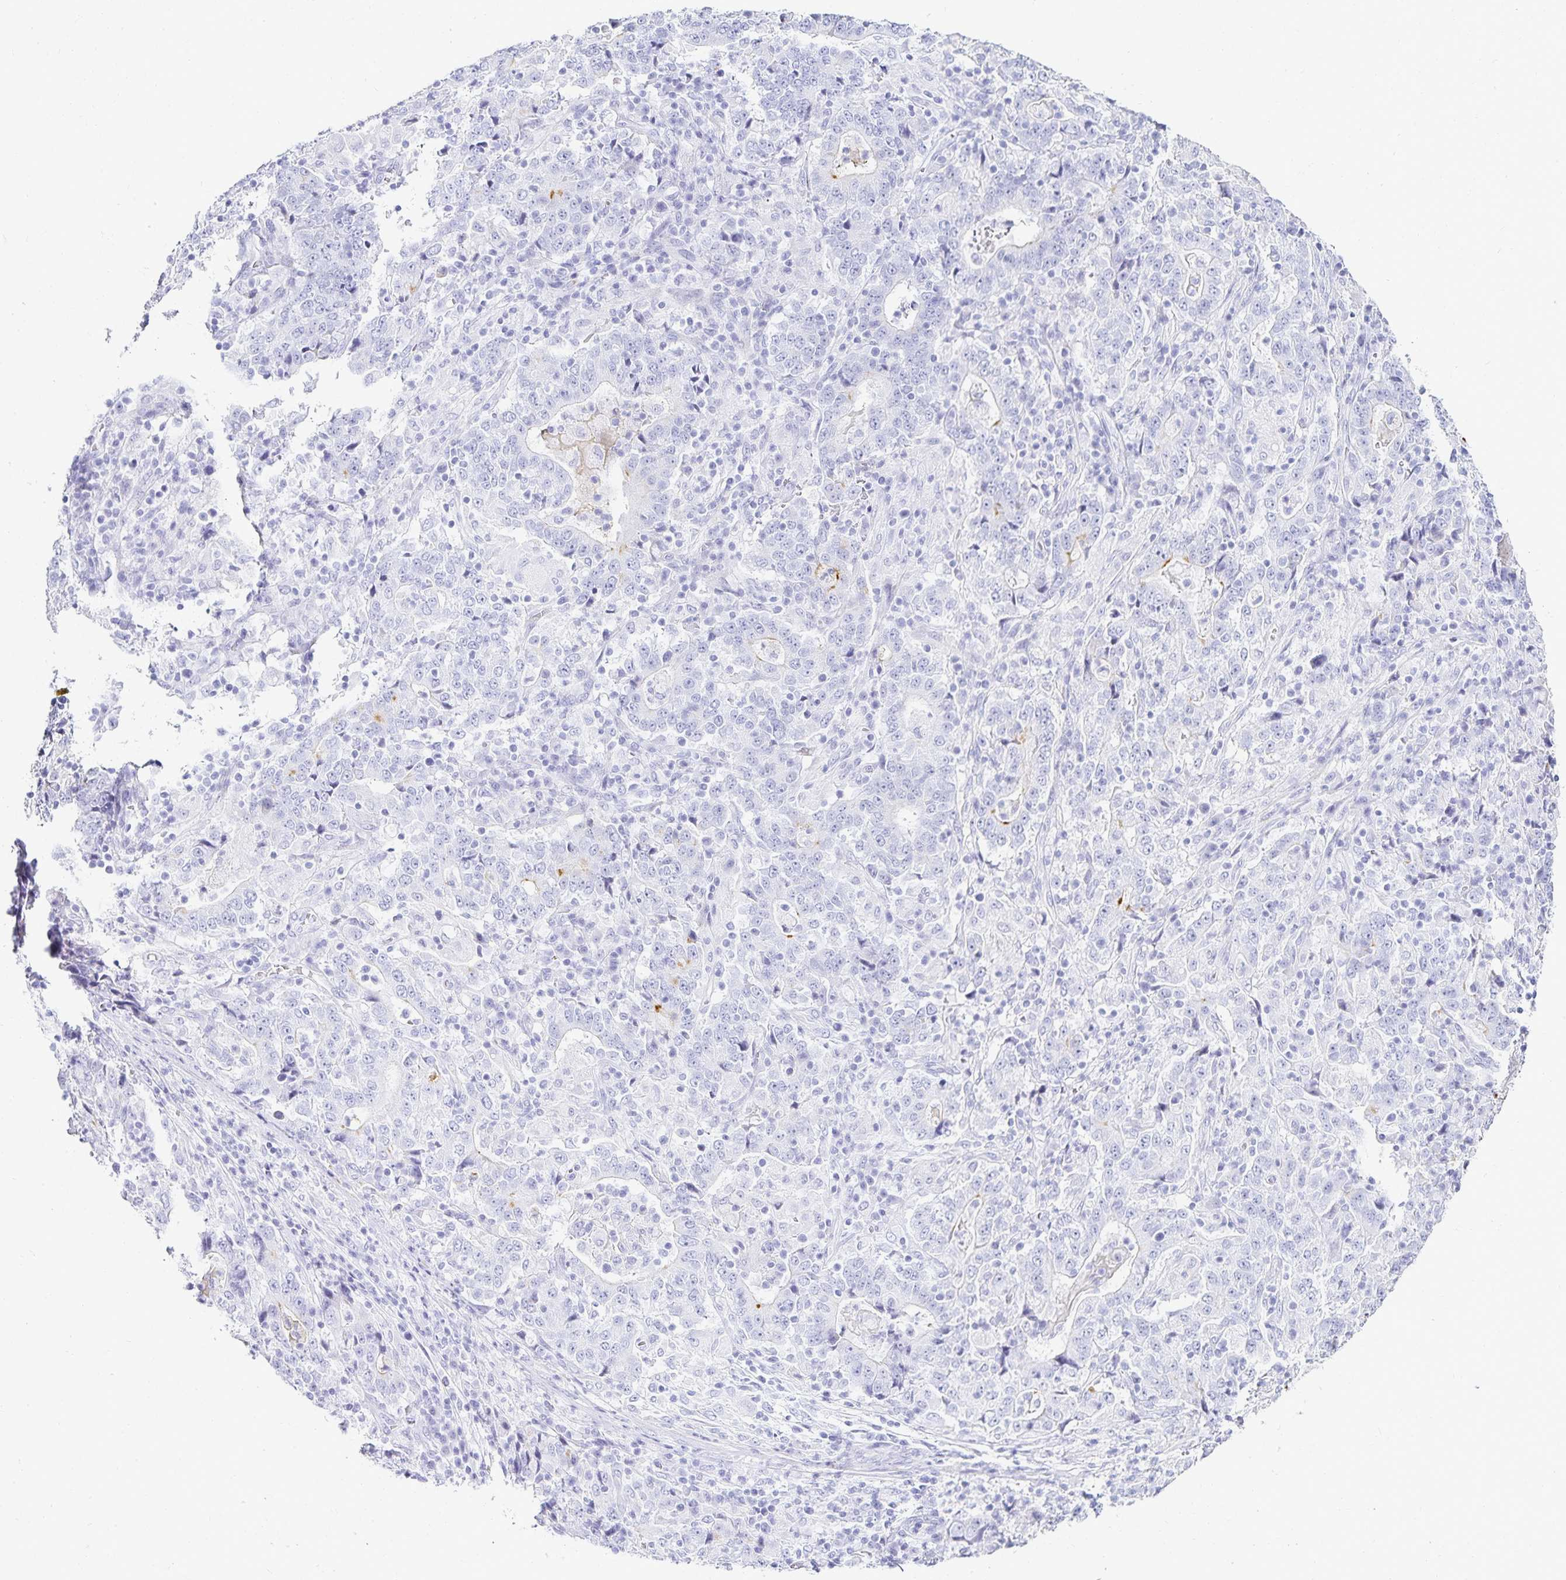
{"staining": {"intensity": "moderate", "quantity": "<25%", "location": "cytoplasmic/membranous"}, "tissue": "stomach cancer", "cell_type": "Tumor cells", "image_type": "cancer", "snomed": [{"axis": "morphology", "description": "Normal tissue, NOS"}, {"axis": "morphology", "description": "Adenocarcinoma, NOS"}, {"axis": "topography", "description": "Stomach, upper"}, {"axis": "topography", "description": "Stomach"}], "caption": "Adenocarcinoma (stomach) stained with immunohistochemistry shows moderate cytoplasmic/membranous expression in approximately <25% of tumor cells. Using DAB (brown) and hematoxylin (blue) stains, captured at high magnification using brightfield microscopy.", "gene": "GP2", "patient": {"sex": "male", "age": 59}}